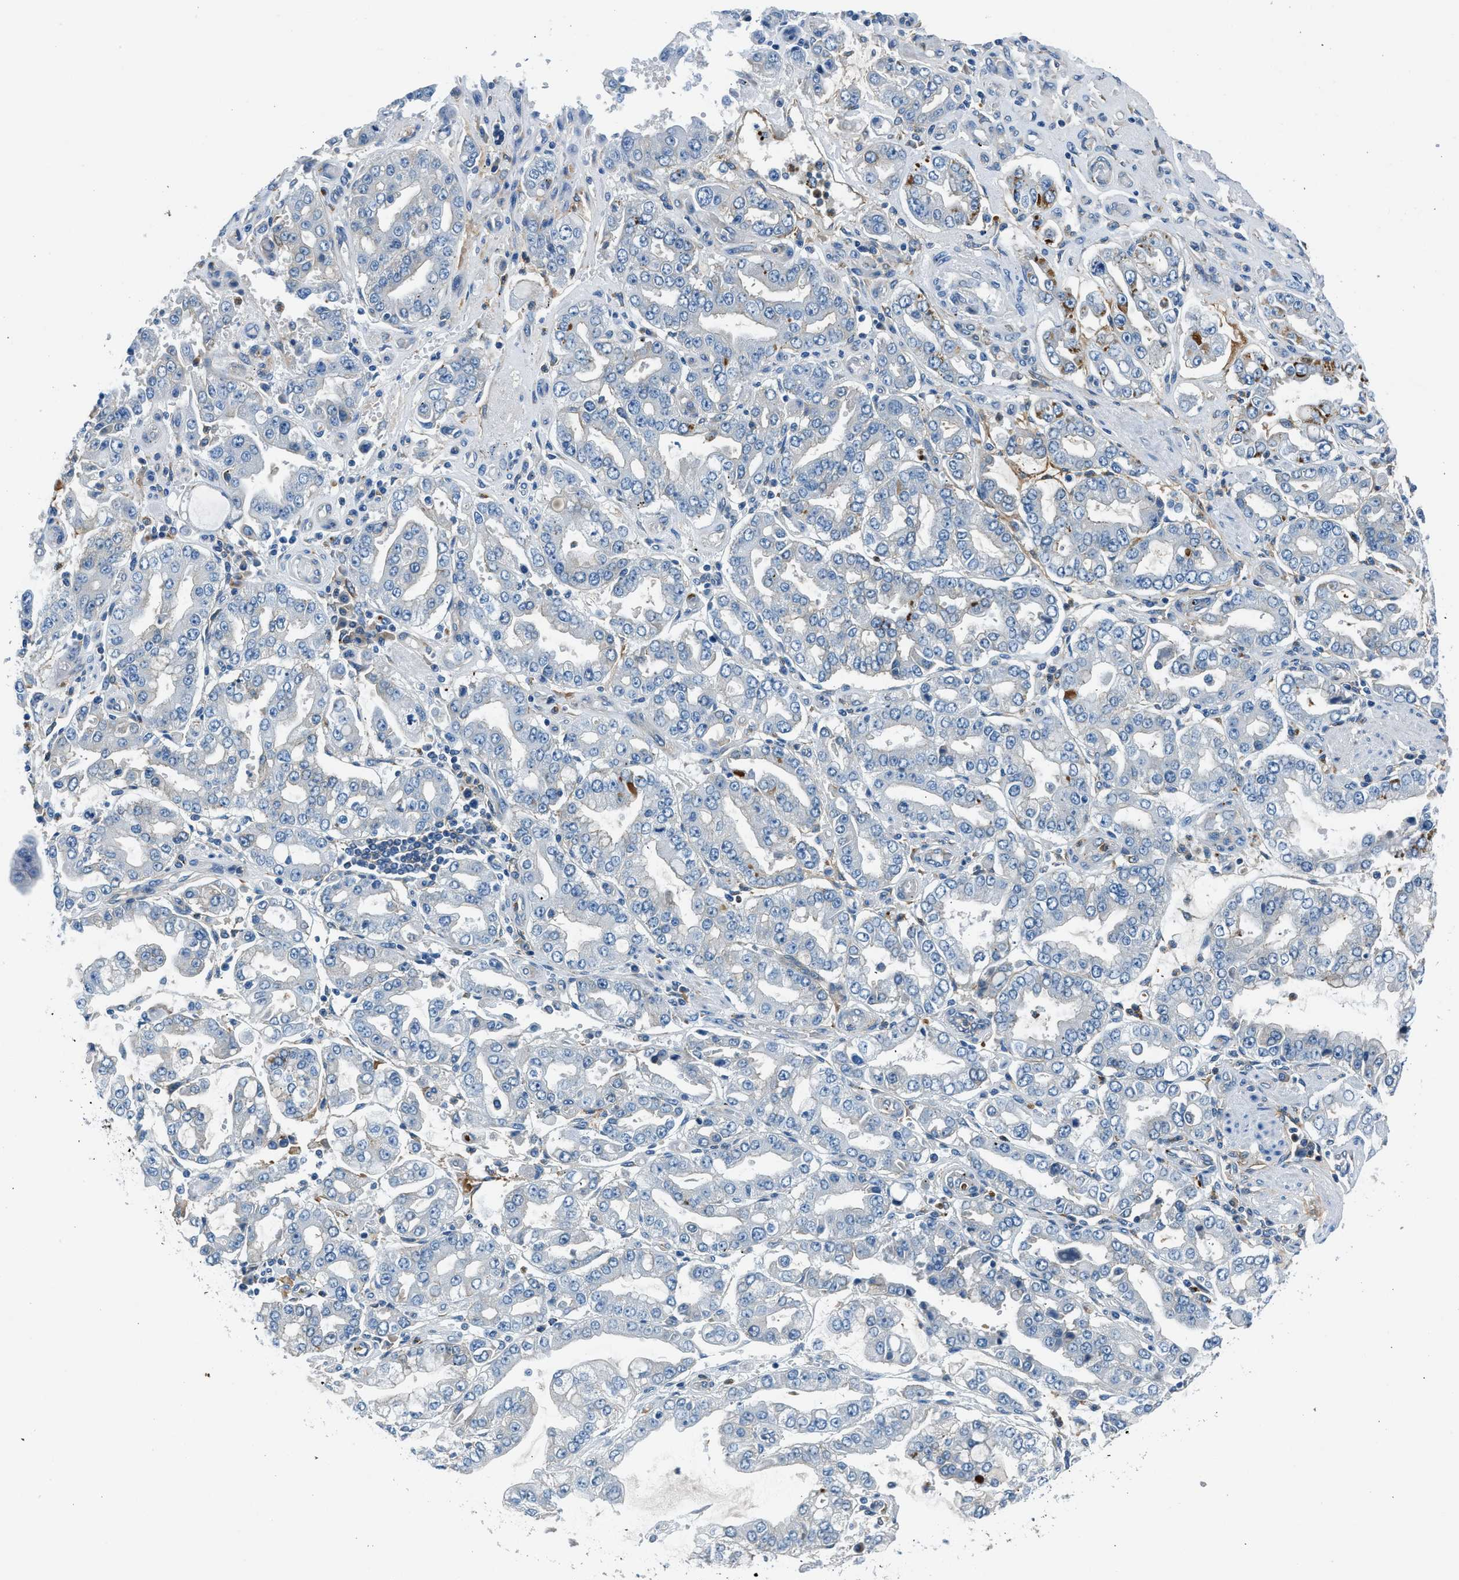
{"staining": {"intensity": "negative", "quantity": "none", "location": "none"}, "tissue": "stomach cancer", "cell_type": "Tumor cells", "image_type": "cancer", "snomed": [{"axis": "morphology", "description": "Adenocarcinoma, NOS"}, {"axis": "topography", "description": "Stomach"}], "caption": "Immunohistochemistry photomicrograph of adenocarcinoma (stomach) stained for a protein (brown), which shows no positivity in tumor cells. Brightfield microscopy of immunohistochemistry stained with DAB (3,3'-diaminobenzidine) (brown) and hematoxylin (blue), captured at high magnification.", "gene": "BMP1", "patient": {"sex": "male", "age": 76}}